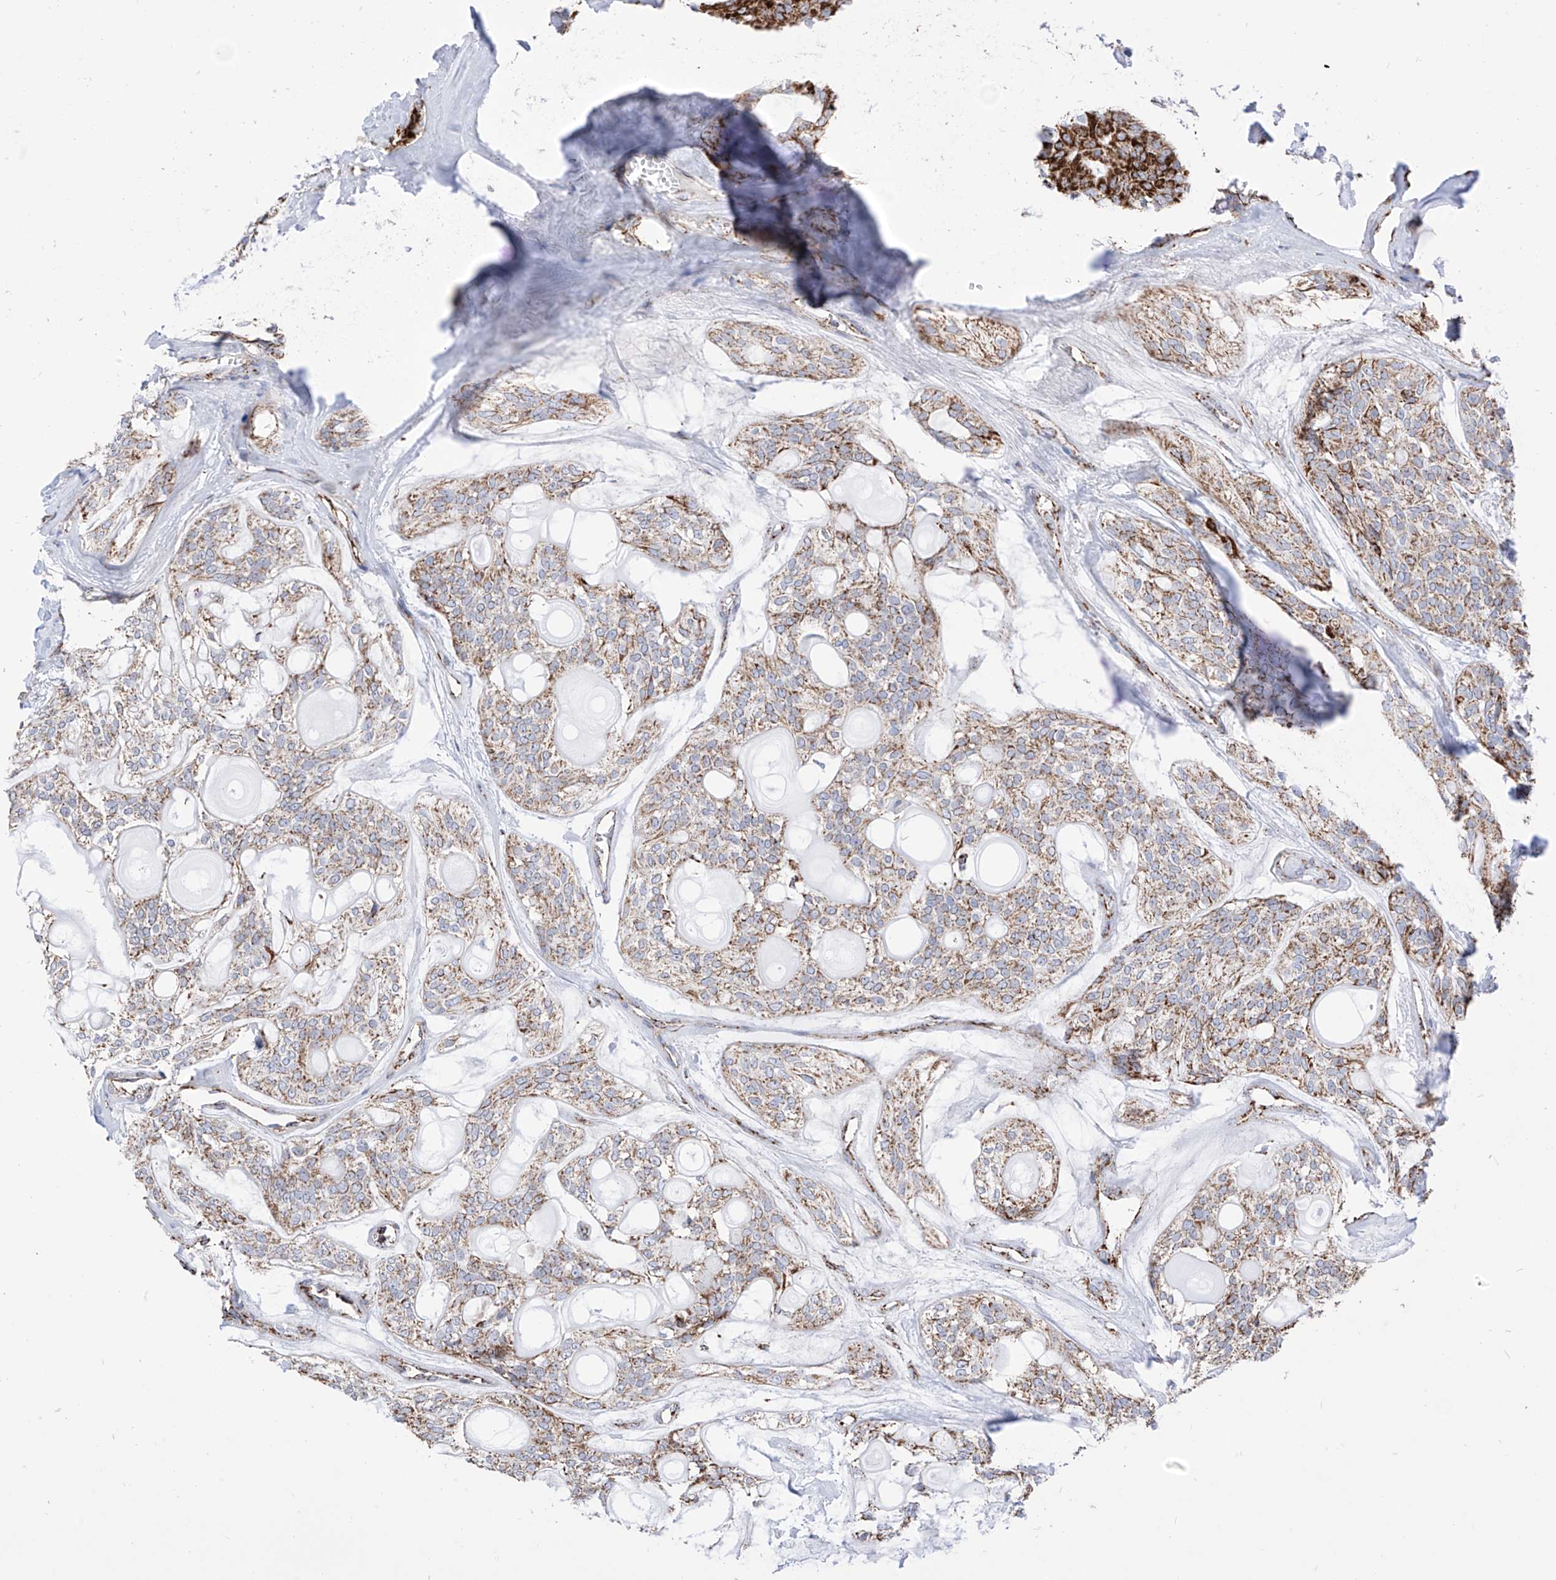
{"staining": {"intensity": "moderate", "quantity": "25%-75%", "location": "cytoplasmic/membranous"}, "tissue": "head and neck cancer", "cell_type": "Tumor cells", "image_type": "cancer", "snomed": [{"axis": "morphology", "description": "Adenocarcinoma, NOS"}, {"axis": "topography", "description": "Head-Neck"}], "caption": "High-magnification brightfield microscopy of head and neck adenocarcinoma stained with DAB (brown) and counterstained with hematoxylin (blue). tumor cells exhibit moderate cytoplasmic/membranous positivity is present in approximately25%-75% of cells.", "gene": "COX5B", "patient": {"sex": "male", "age": 66}}